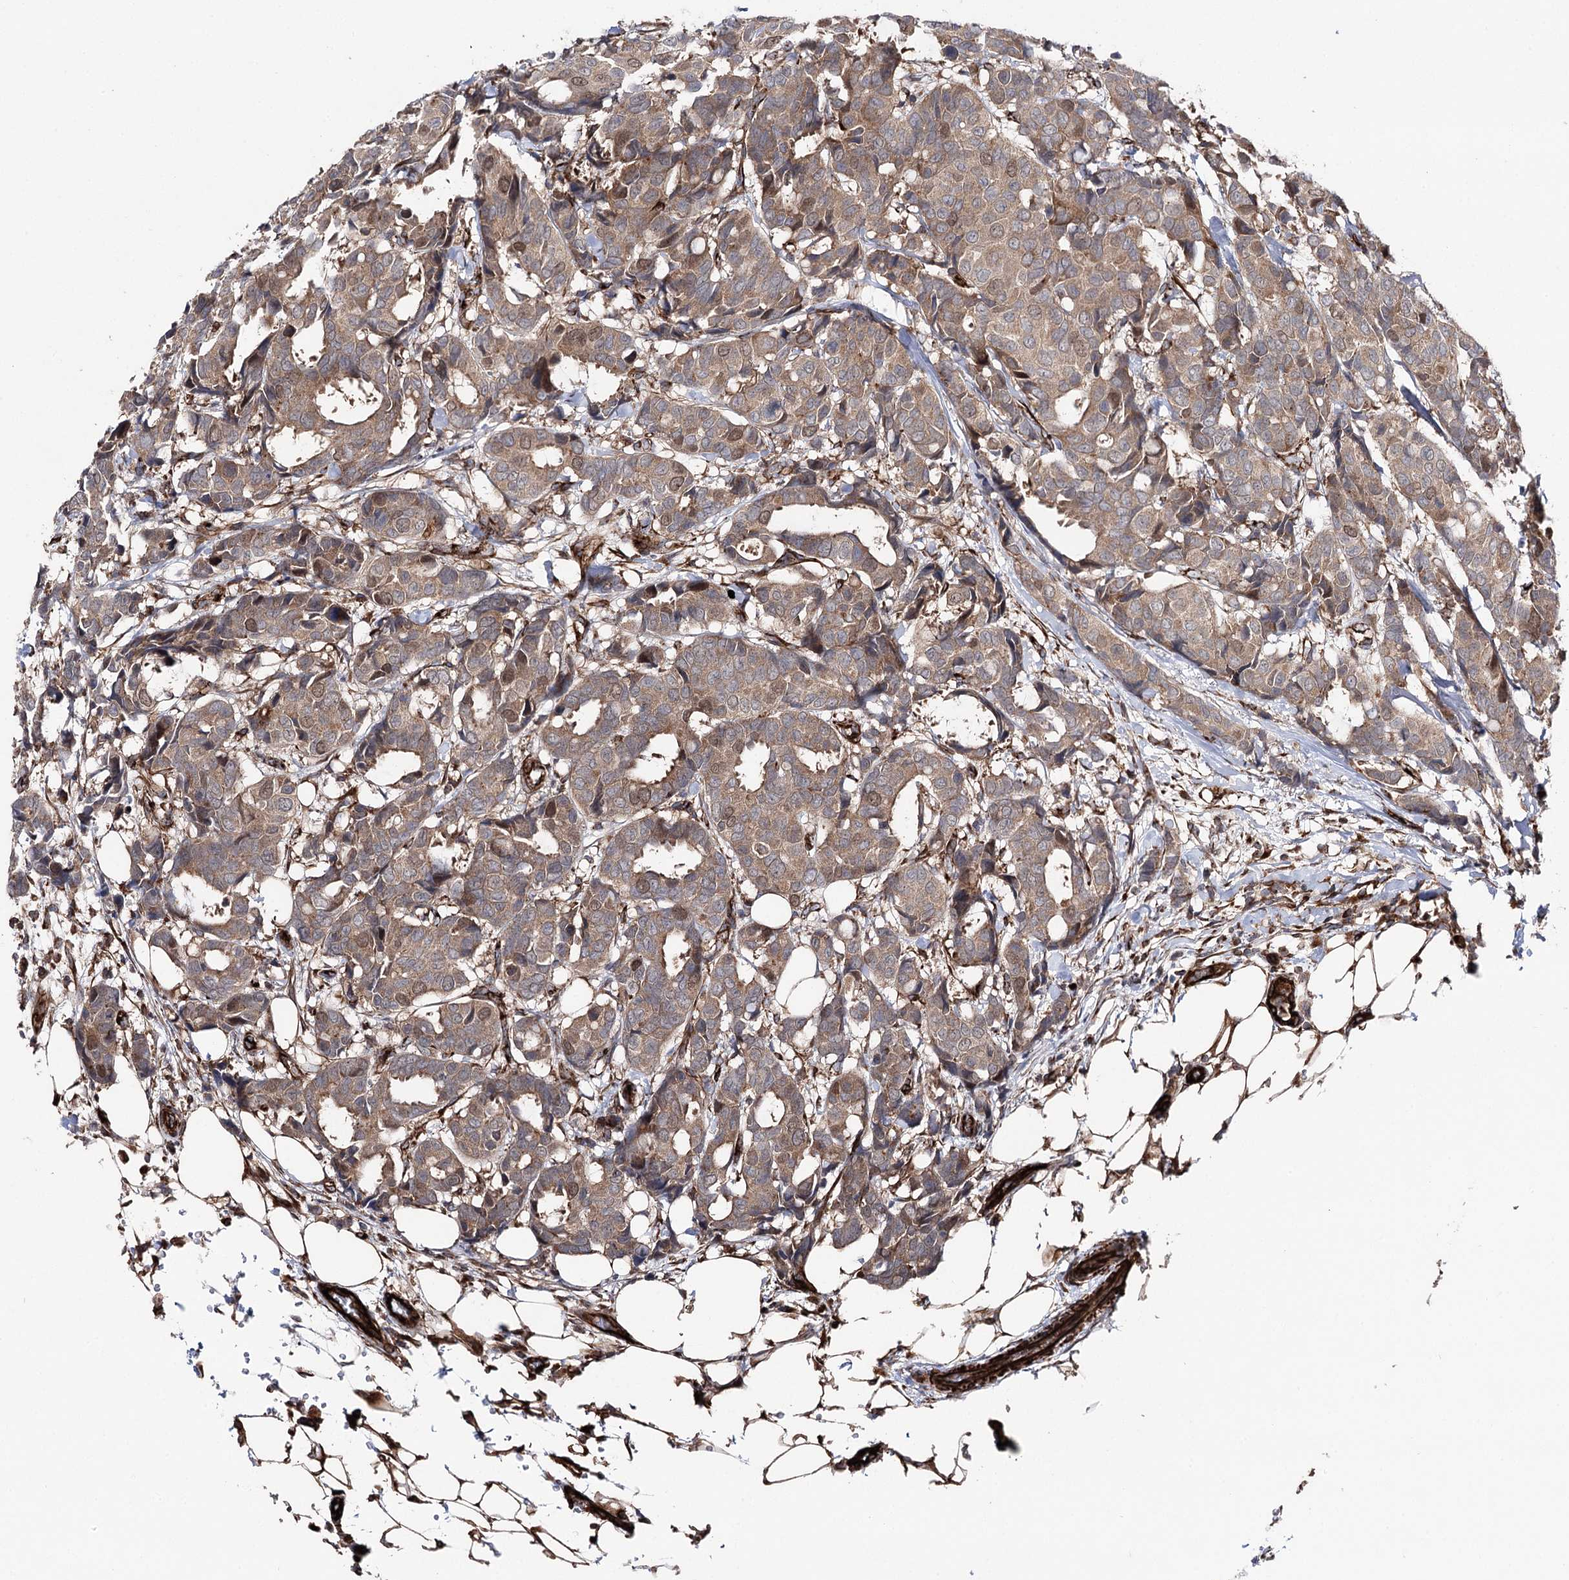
{"staining": {"intensity": "moderate", "quantity": ">75%", "location": "cytoplasmic/membranous,nuclear"}, "tissue": "breast cancer", "cell_type": "Tumor cells", "image_type": "cancer", "snomed": [{"axis": "morphology", "description": "Duct carcinoma"}, {"axis": "topography", "description": "Breast"}], "caption": "Breast cancer tissue exhibits moderate cytoplasmic/membranous and nuclear expression in approximately >75% of tumor cells, visualized by immunohistochemistry.", "gene": "MIB1", "patient": {"sex": "female", "age": 87}}